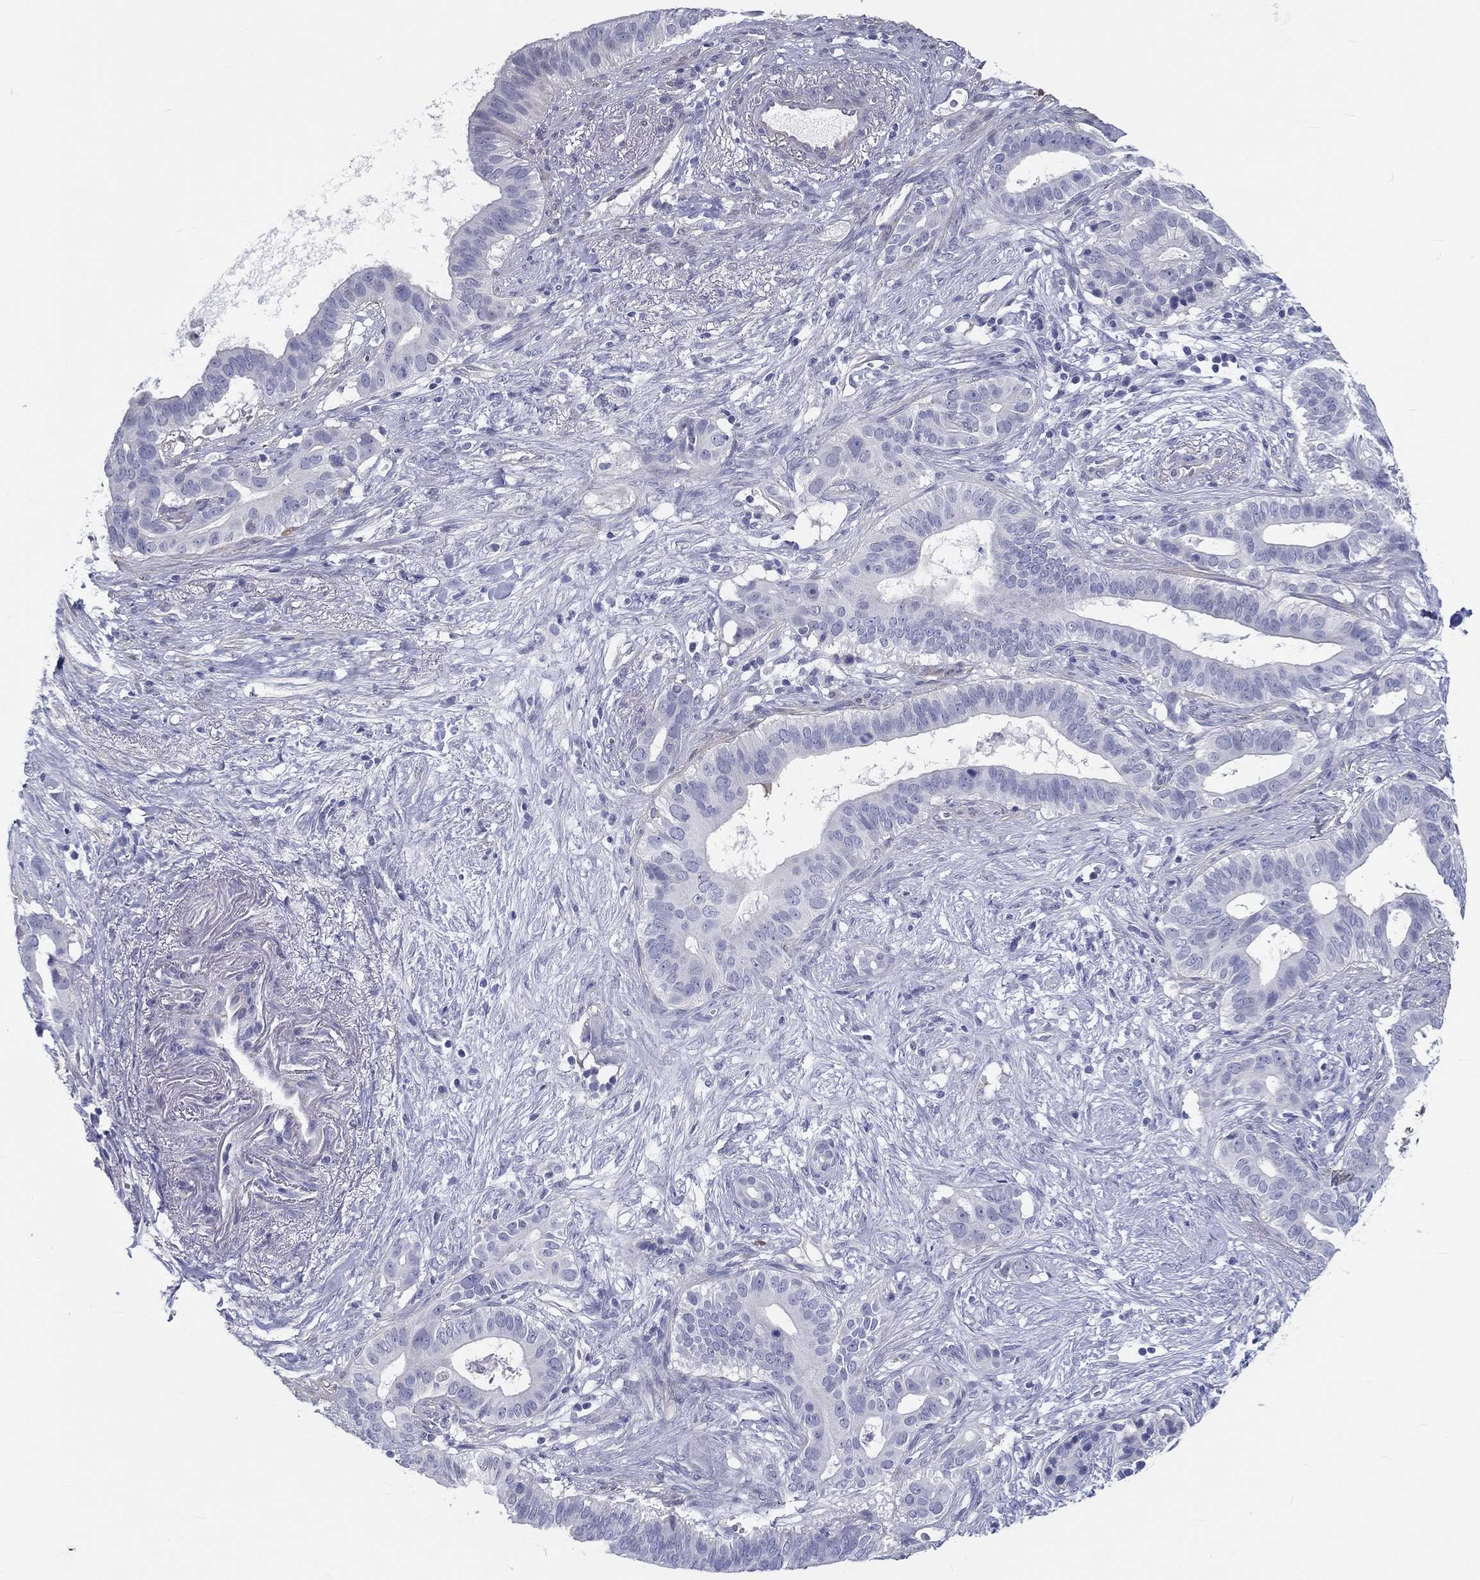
{"staining": {"intensity": "negative", "quantity": "none", "location": "none"}, "tissue": "pancreatic cancer", "cell_type": "Tumor cells", "image_type": "cancer", "snomed": [{"axis": "morphology", "description": "Adenocarcinoma, NOS"}, {"axis": "topography", "description": "Pancreas"}], "caption": "There is no significant staining in tumor cells of pancreatic cancer.", "gene": "CRYGD", "patient": {"sex": "male", "age": 61}}